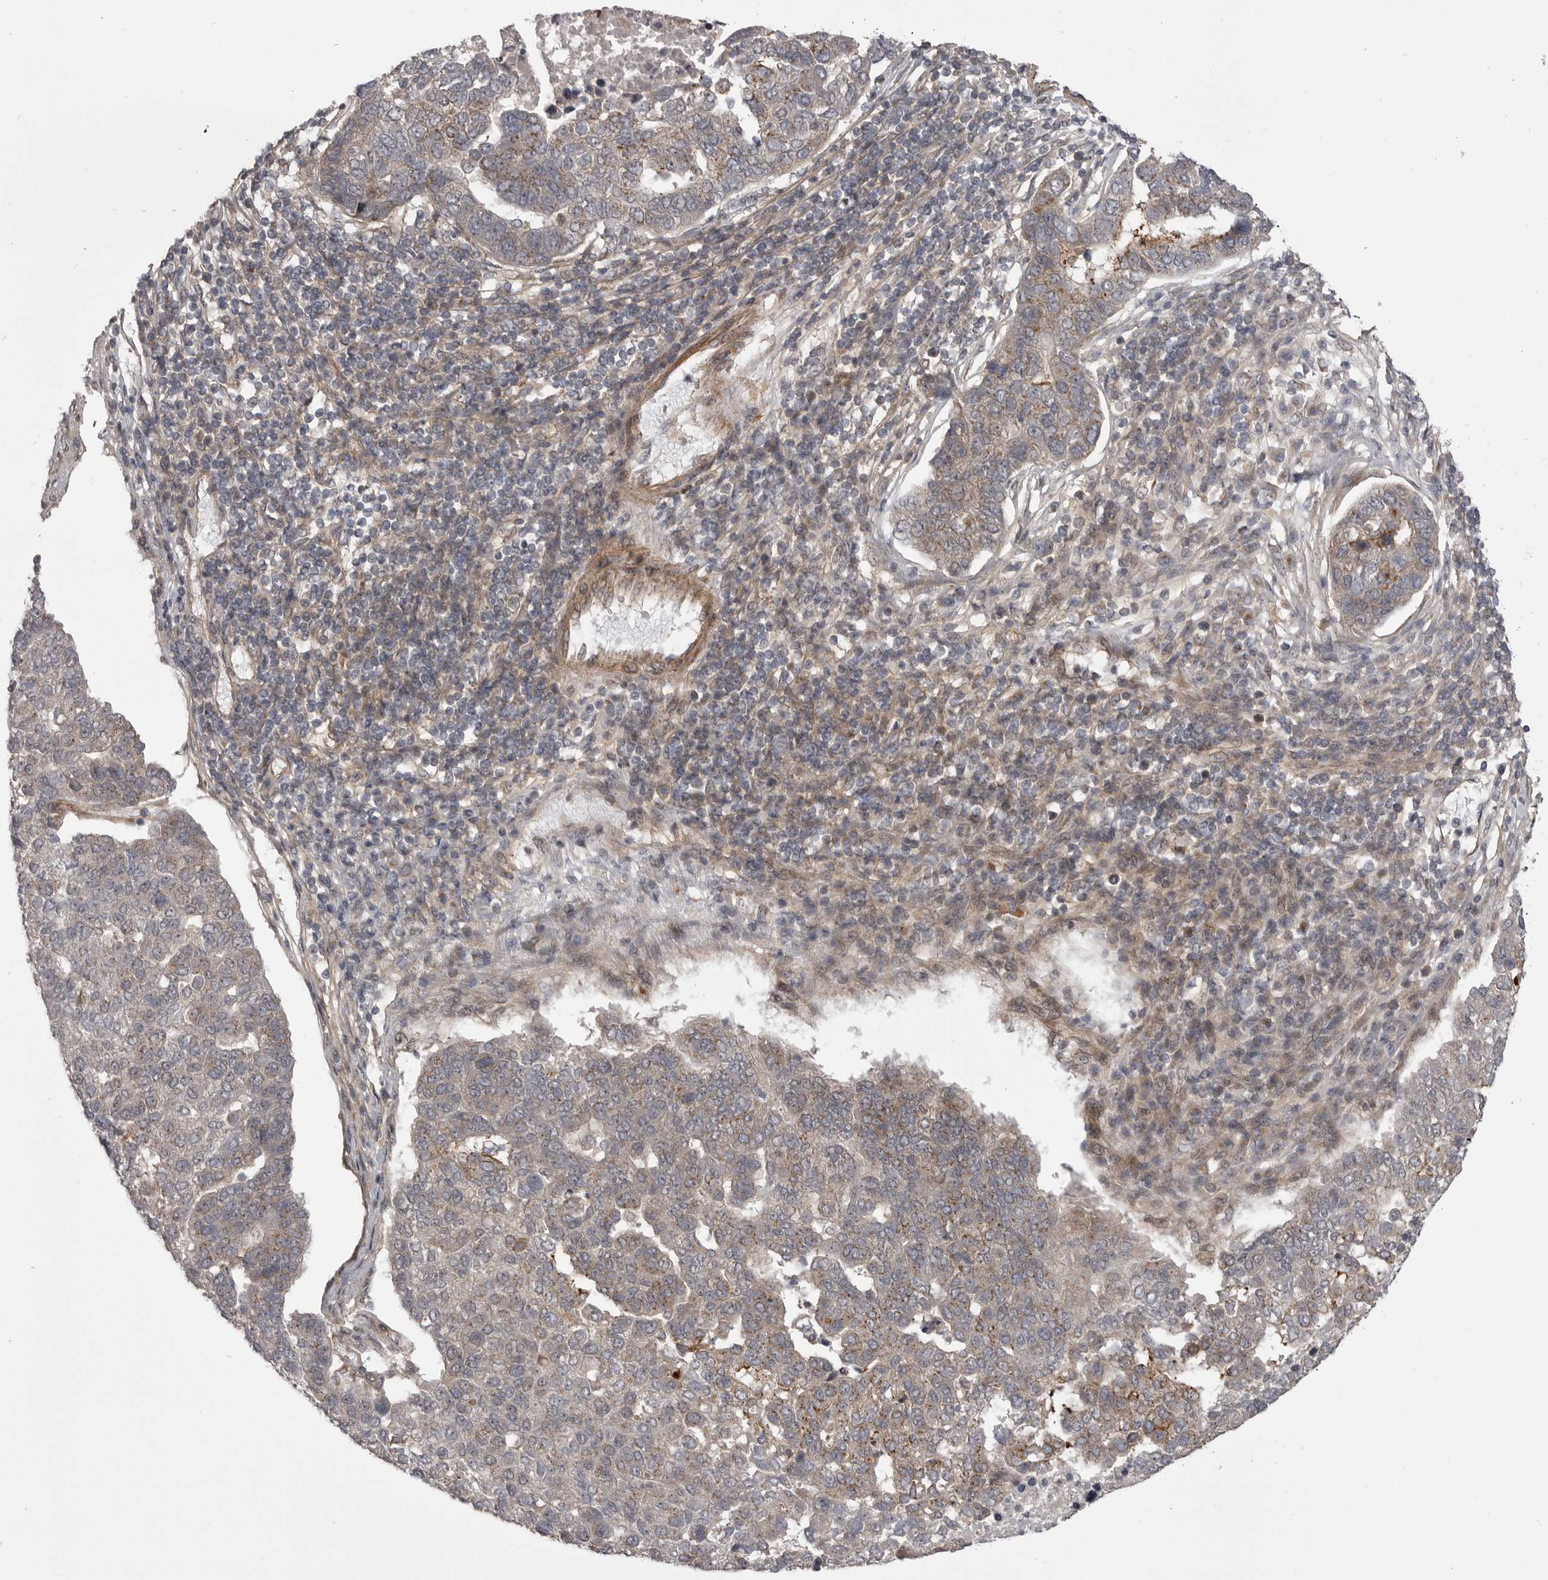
{"staining": {"intensity": "weak", "quantity": ">75%", "location": "cytoplasmic/membranous"}, "tissue": "pancreatic cancer", "cell_type": "Tumor cells", "image_type": "cancer", "snomed": [{"axis": "morphology", "description": "Adenocarcinoma, NOS"}, {"axis": "topography", "description": "Pancreas"}], "caption": "Tumor cells display weak cytoplasmic/membranous positivity in about >75% of cells in pancreatic adenocarcinoma.", "gene": "PDCL", "patient": {"sex": "female", "age": 61}}